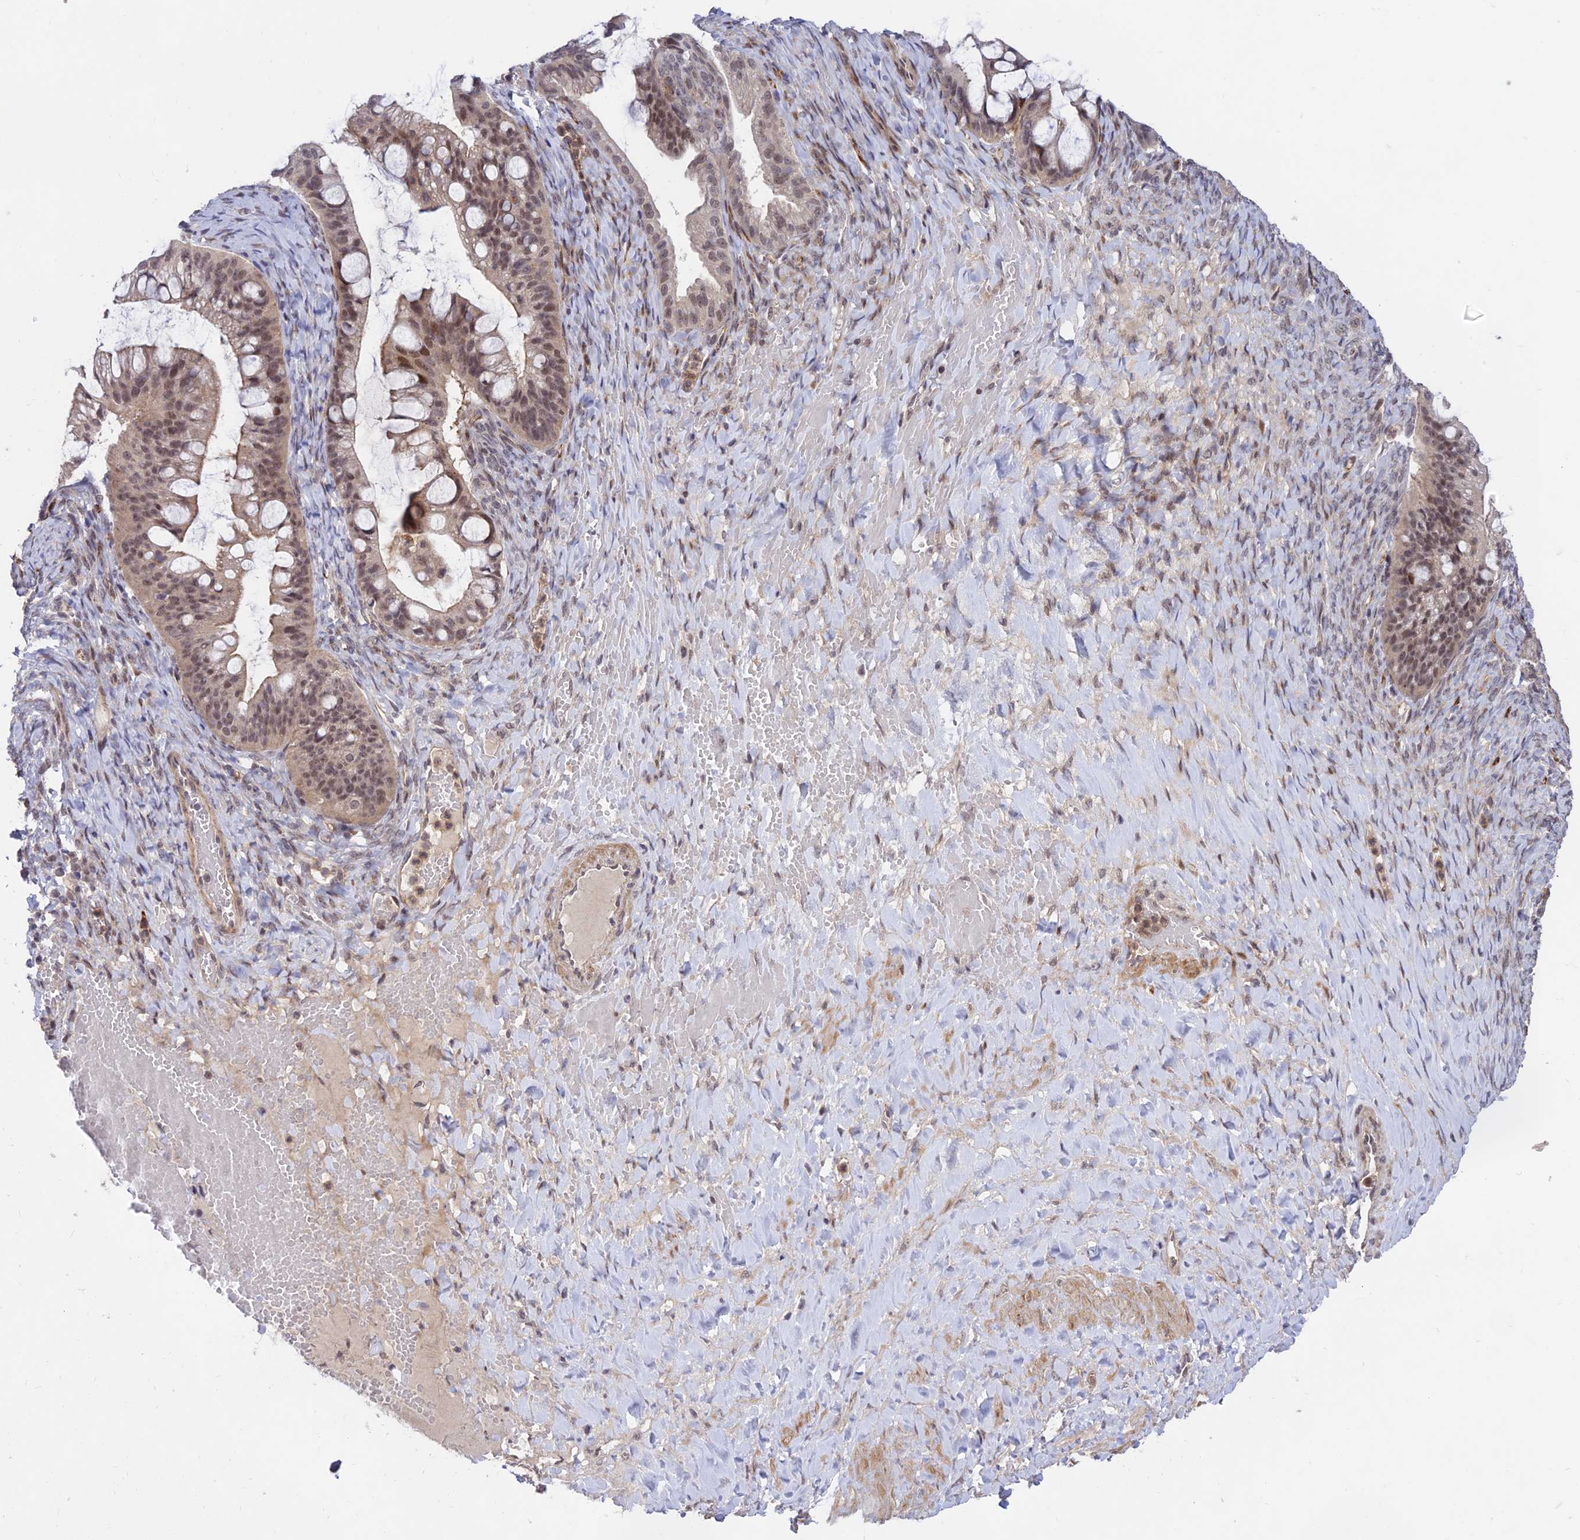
{"staining": {"intensity": "moderate", "quantity": ">75%", "location": "nuclear"}, "tissue": "ovarian cancer", "cell_type": "Tumor cells", "image_type": "cancer", "snomed": [{"axis": "morphology", "description": "Cystadenocarcinoma, mucinous, NOS"}, {"axis": "topography", "description": "Ovary"}], "caption": "Ovarian mucinous cystadenocarcinoma stained with DAB (3,3'-diaminobenzidine) IHC demonstrates medium levels of moderate nuclear expression in about >75% of tumor cells.", "gene": "ZNF85", "patient": {"sex": "female", "age": 73}}